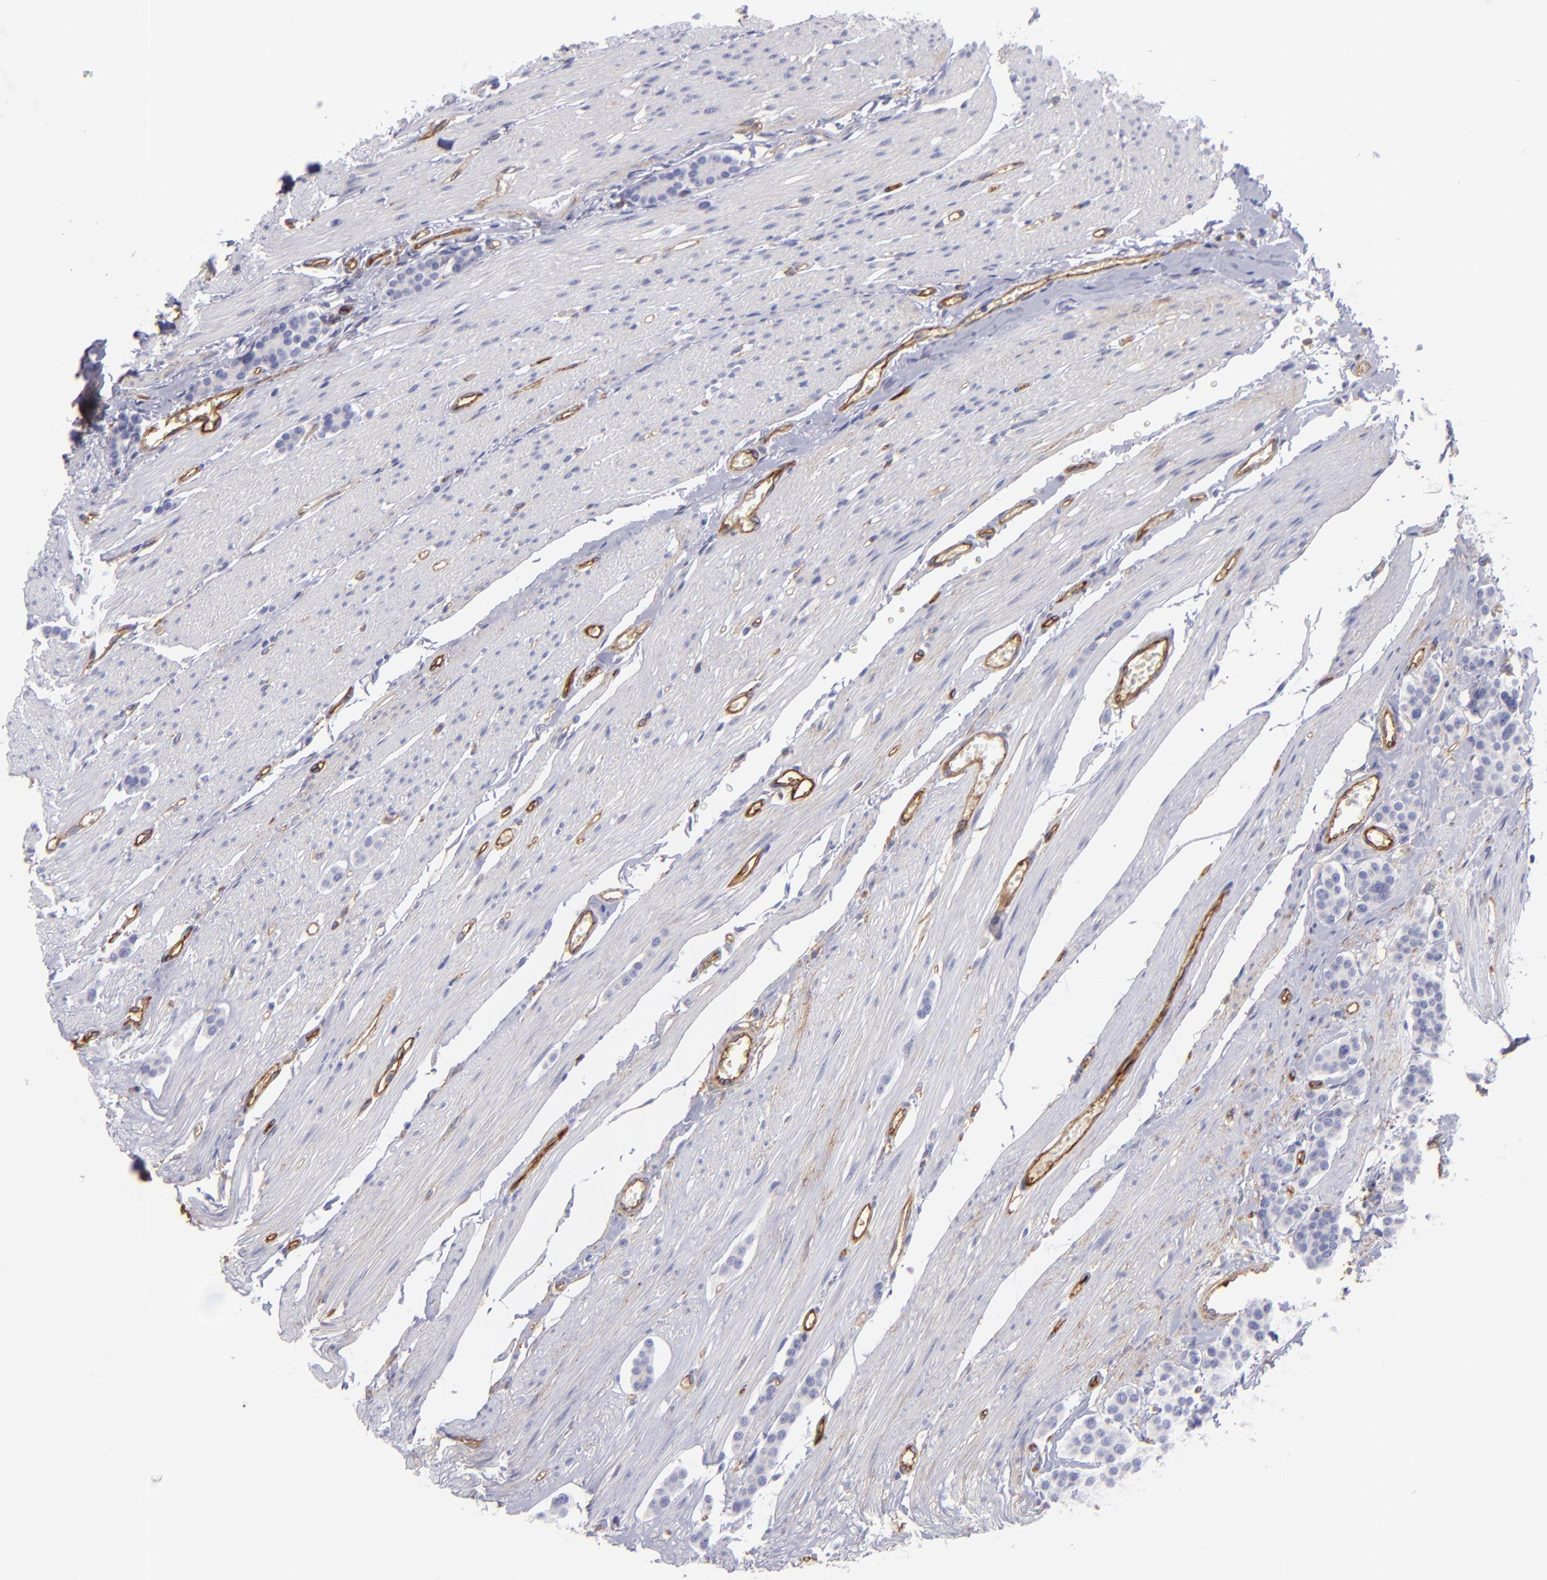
{"staining": {"intensity": "negative", "quantity": "none", "location": "none"}, "tissue": "carcinoid", "cell_type": "Tumor cells", "image_type": "cancer", "snomed": [{"axis": "morphology", "description": "Carcinoid, malignant, NOS"}, {"axis": "topography", "description": "Small intestine"}], "caption": "An immunohistochemistry (IHC) histopathology image of carcinoid is shown. There is no staining in tumor cells of carcinoid.", "gene": "ENTPD1", "patient": {"sex": "male", "age": 60}}